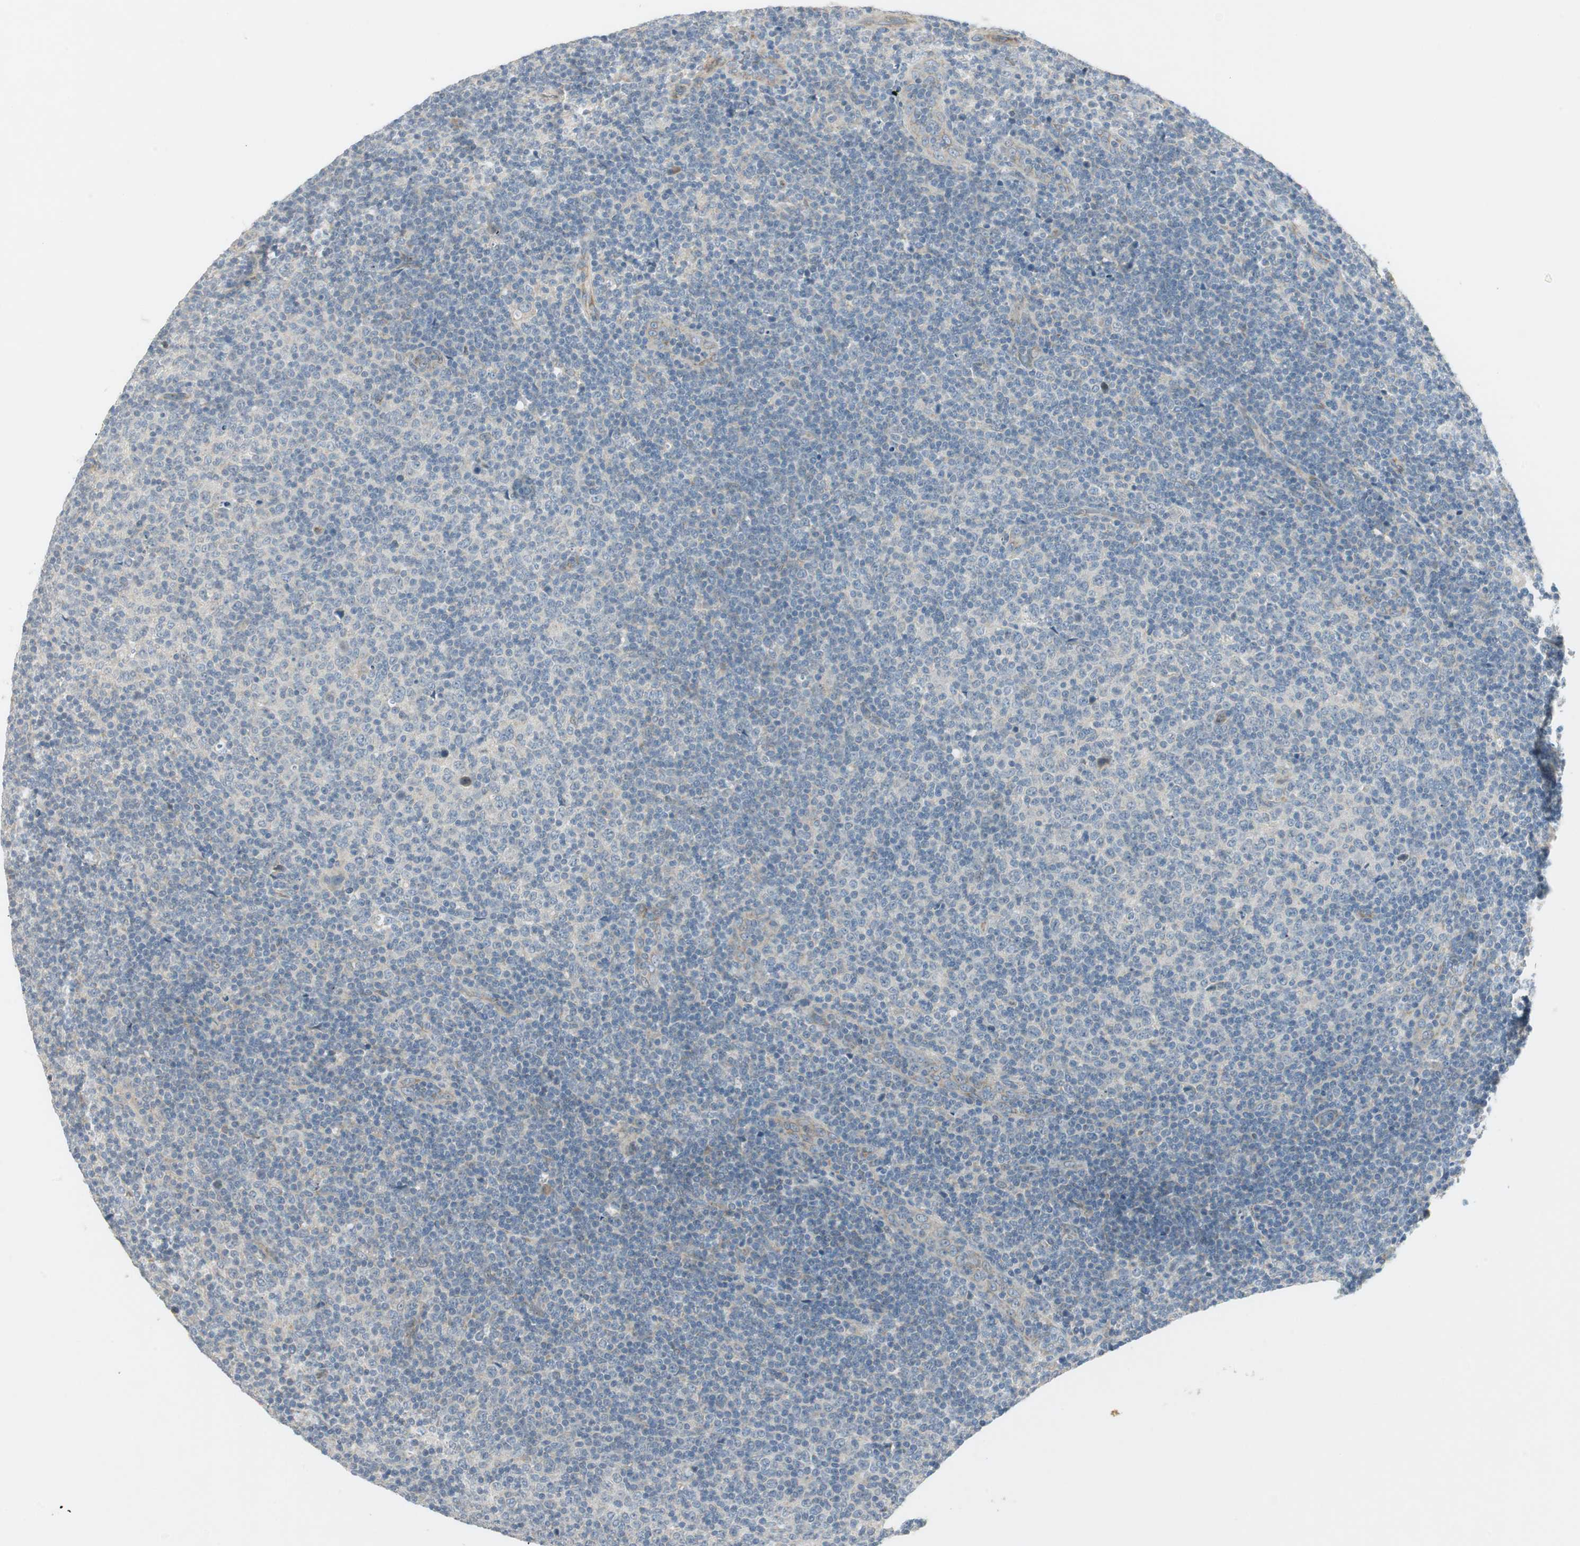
{"staining": {"intensity": "weak", "quantity": "<25%", "location": "cytoplasmic/membranous"}, "tissue": "lymphoma", "cell_type": "Tumor cells", "image_type": "cancer", "snomed": [{"axis": "morphology", "description": "Malignant lymphoma, non-Hodgkin's type, Low grade"}, {"axis": "topography", "description": "Lymph node"}], "caption": "Human lymphoma stained for a protein using immunohistochemistry (IHC) exhibits no positivity in tumor cells.", "gene": "STON1-GTF2A1L", "patient": {"sex": "male", "age": 70}}